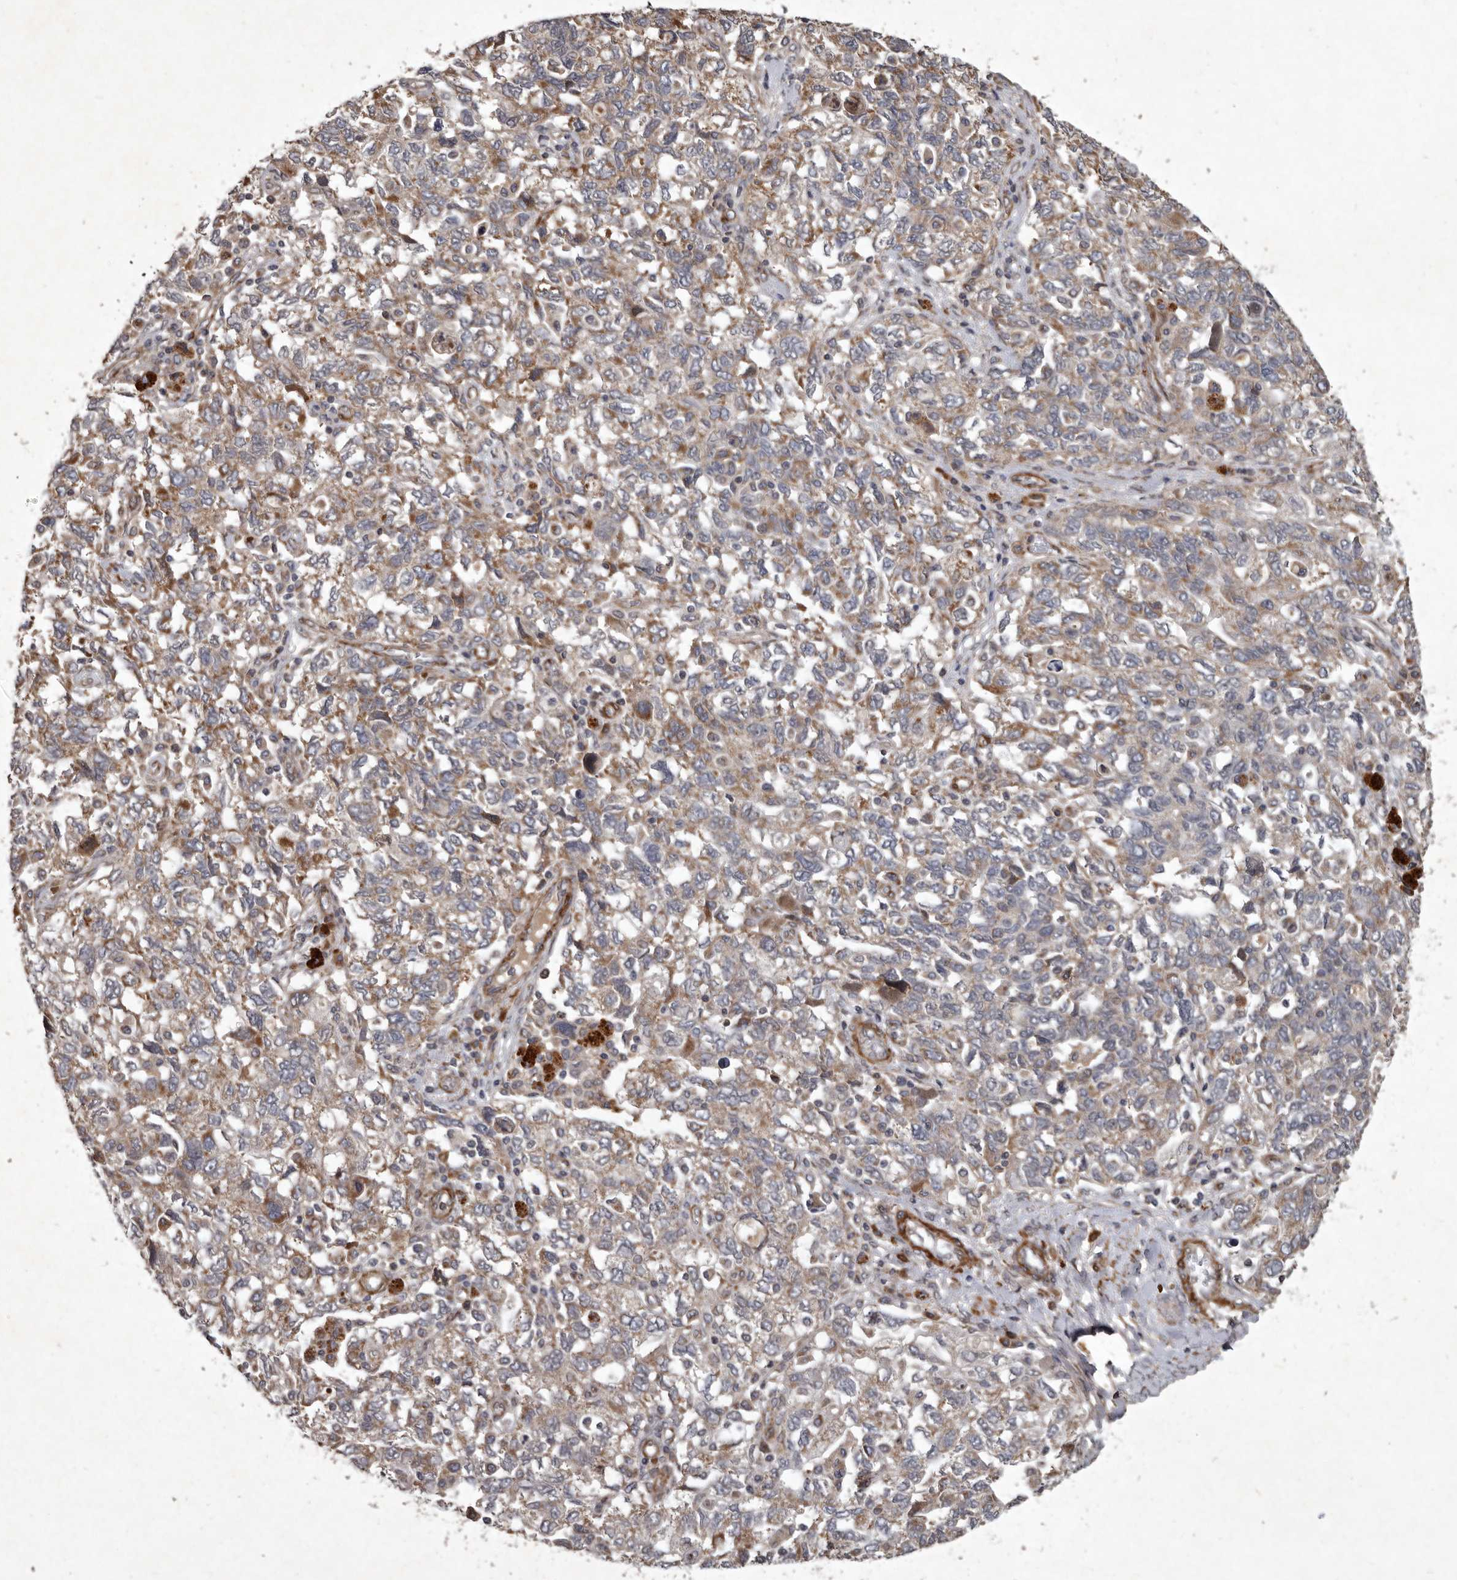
{"staining": {"intensity": "moderate", "quantity": ">75%", "location": "cytoplasmic/membranous"}, "tissue": "ovarian cancer", "cell_type": "Tumor cells", "image_type": "cancer", "snomed": [{"axis": "morphology", "description": "Carcinoma, NOS"}, {"axis": "morphology", "description": "Cystadenocarcinoma, serous, NOS"}, {"axis": "topography", "description": "Ovary"}], "caption": "Immunohistochemical staining of ovarian cancer exhibits medium levels of moderate cytoplasmic/membranous positivity in about >75% of tumor cells.", "gene": "MRPS15", "patient": {"sex": "female", "age": 69}}